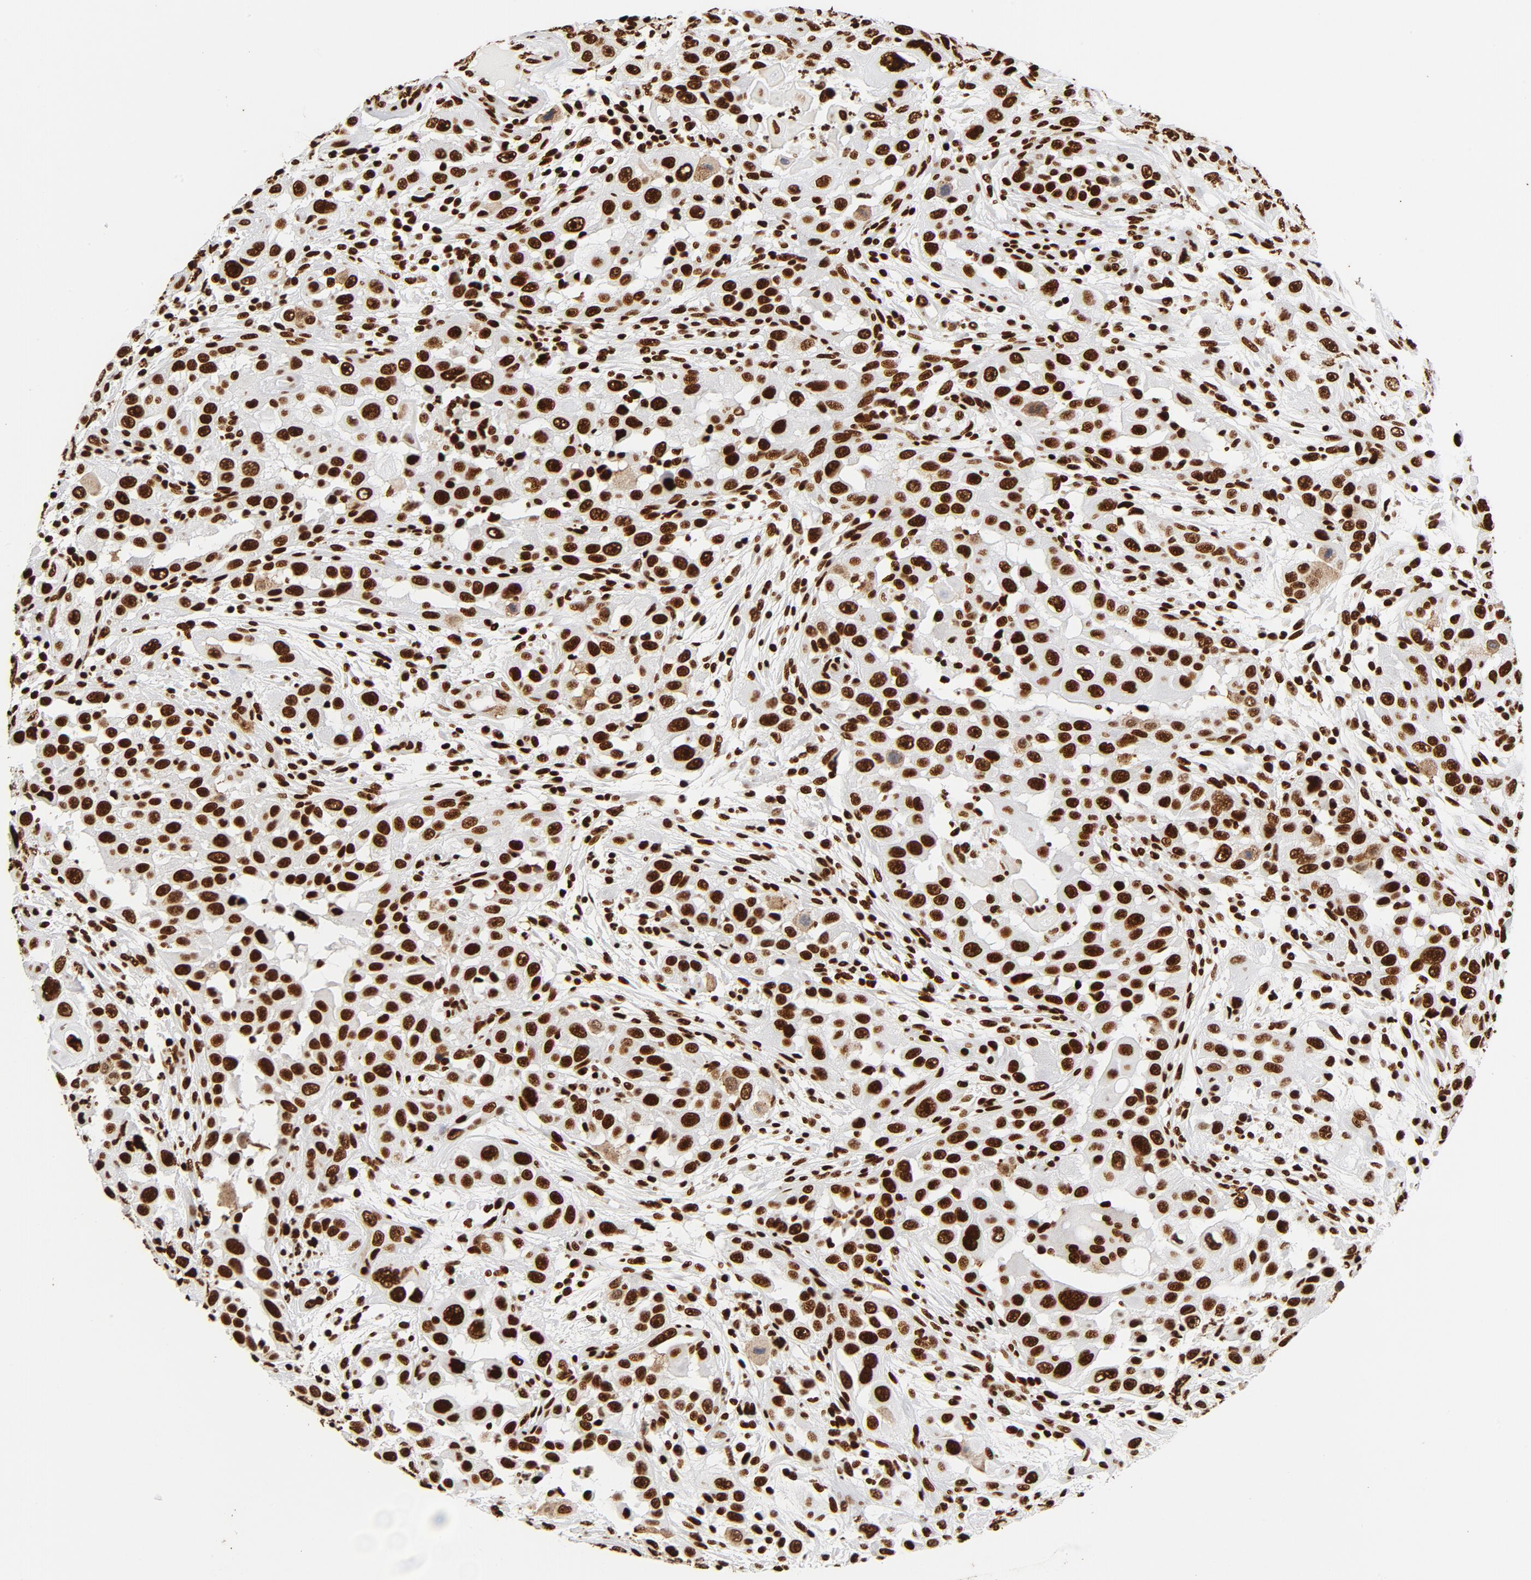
{"staining": {"intensity": "strong", "quantity": ">75%", "location": "nuclear"}, "tissue": "head and neck cancer", "cell_type": "Tumor cells", "image_type": "cancer", "snomed": [{"axis": "morphology", "description": "Carcinoma, NOS"}, {"axis": "topography", "description": "Head-Neck"}], "caption": "Head and neck carcinoma stained with a protein marker reveals strong staining in tumor cells.", "gene": "XRCC6", "patient": {"sex": "male", "age": 87}}